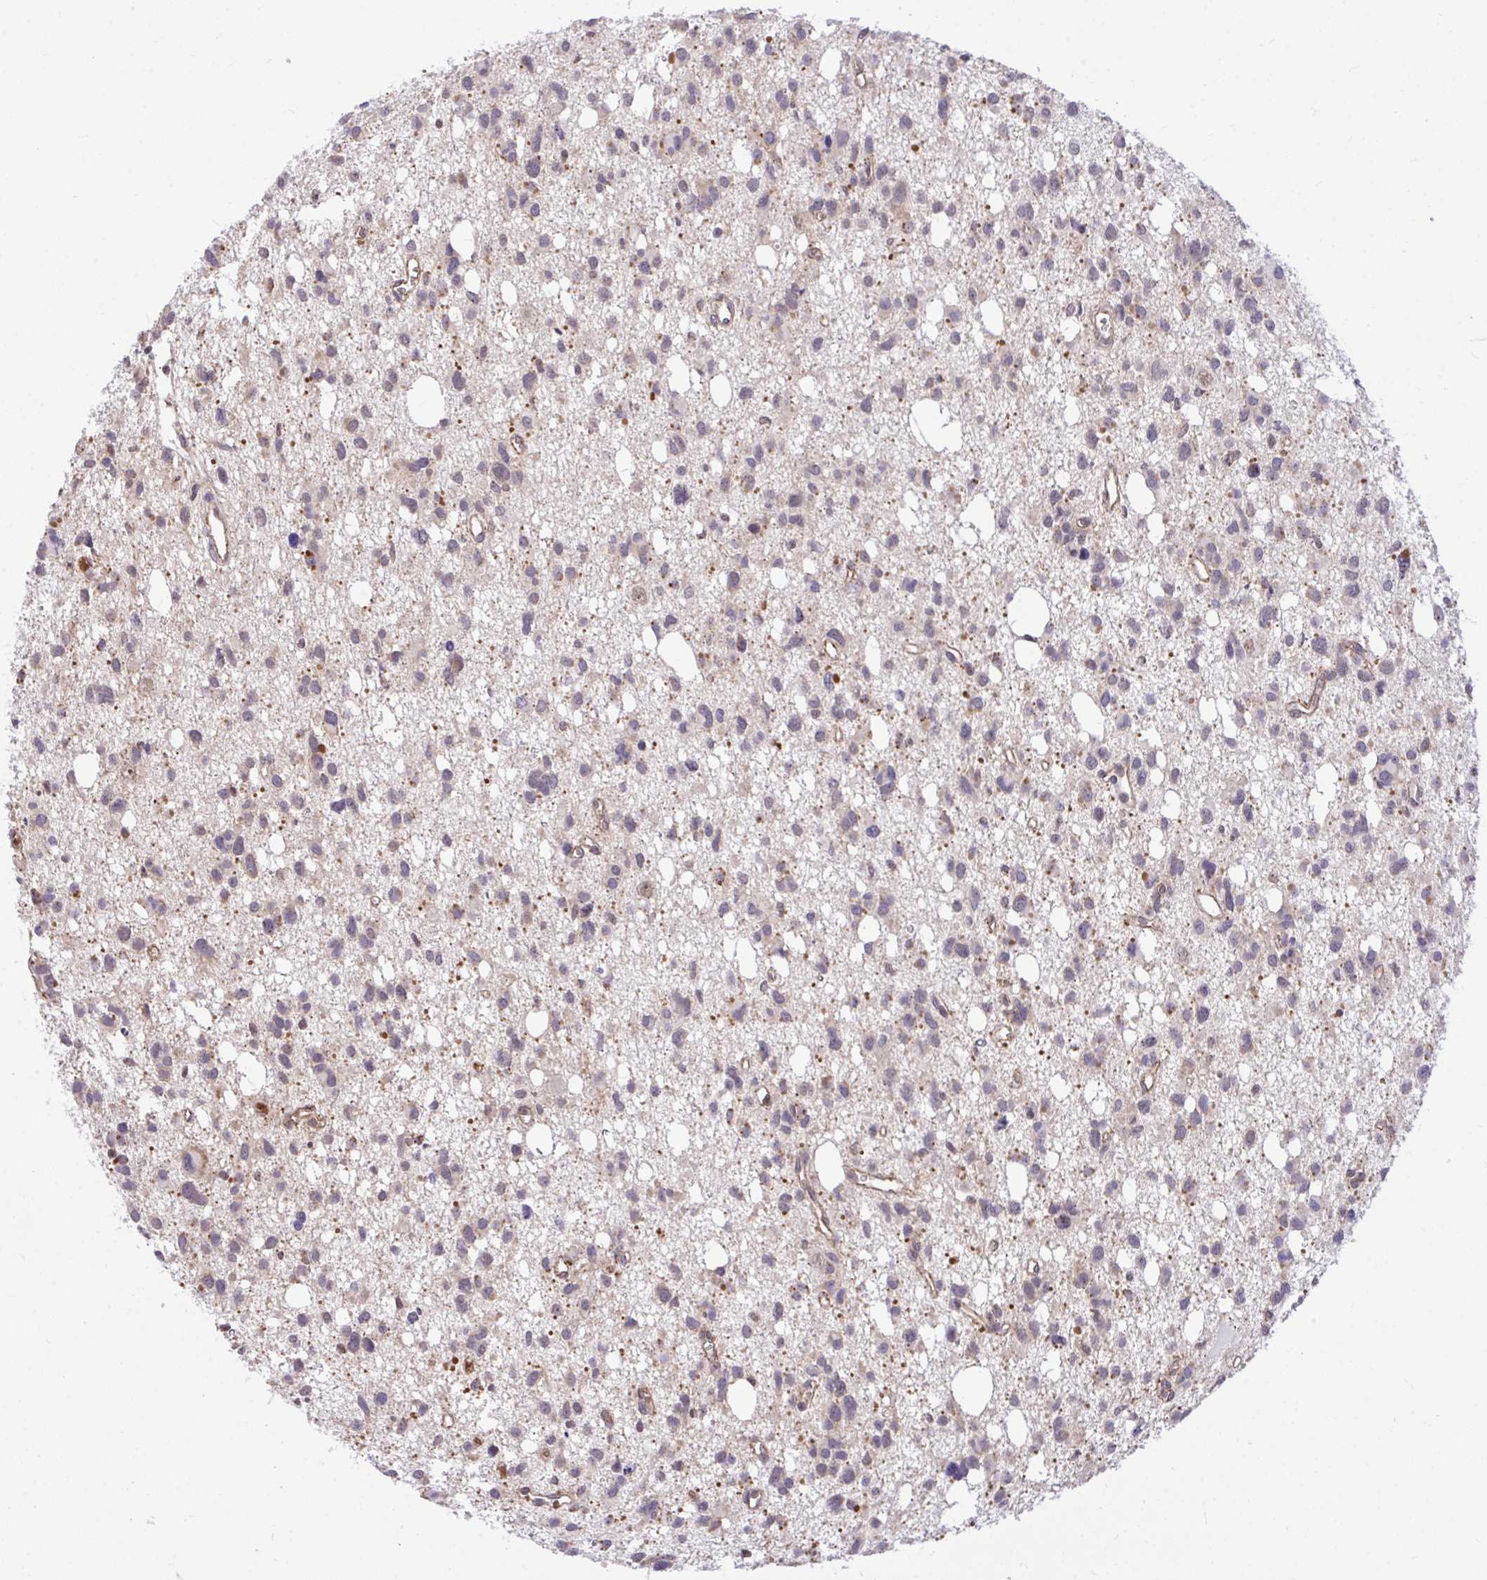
{"staining": {"intensity": "negative", "quantity": "none", "location": "none"}, "tissue": "glioma", "cell_type": "Tumor cells", "image_type": "cancer", "snomed": [{"axis": "morphology", "description": "Glioma, malignant, High grade"}, {"axis": "topography", "description": "Brain"}], "caption": "The histopathology image displays no significant positivity in tumor cells of glioma.", "gene": "PPP1CA", "patient": {"sex": "male", "age": 23}}